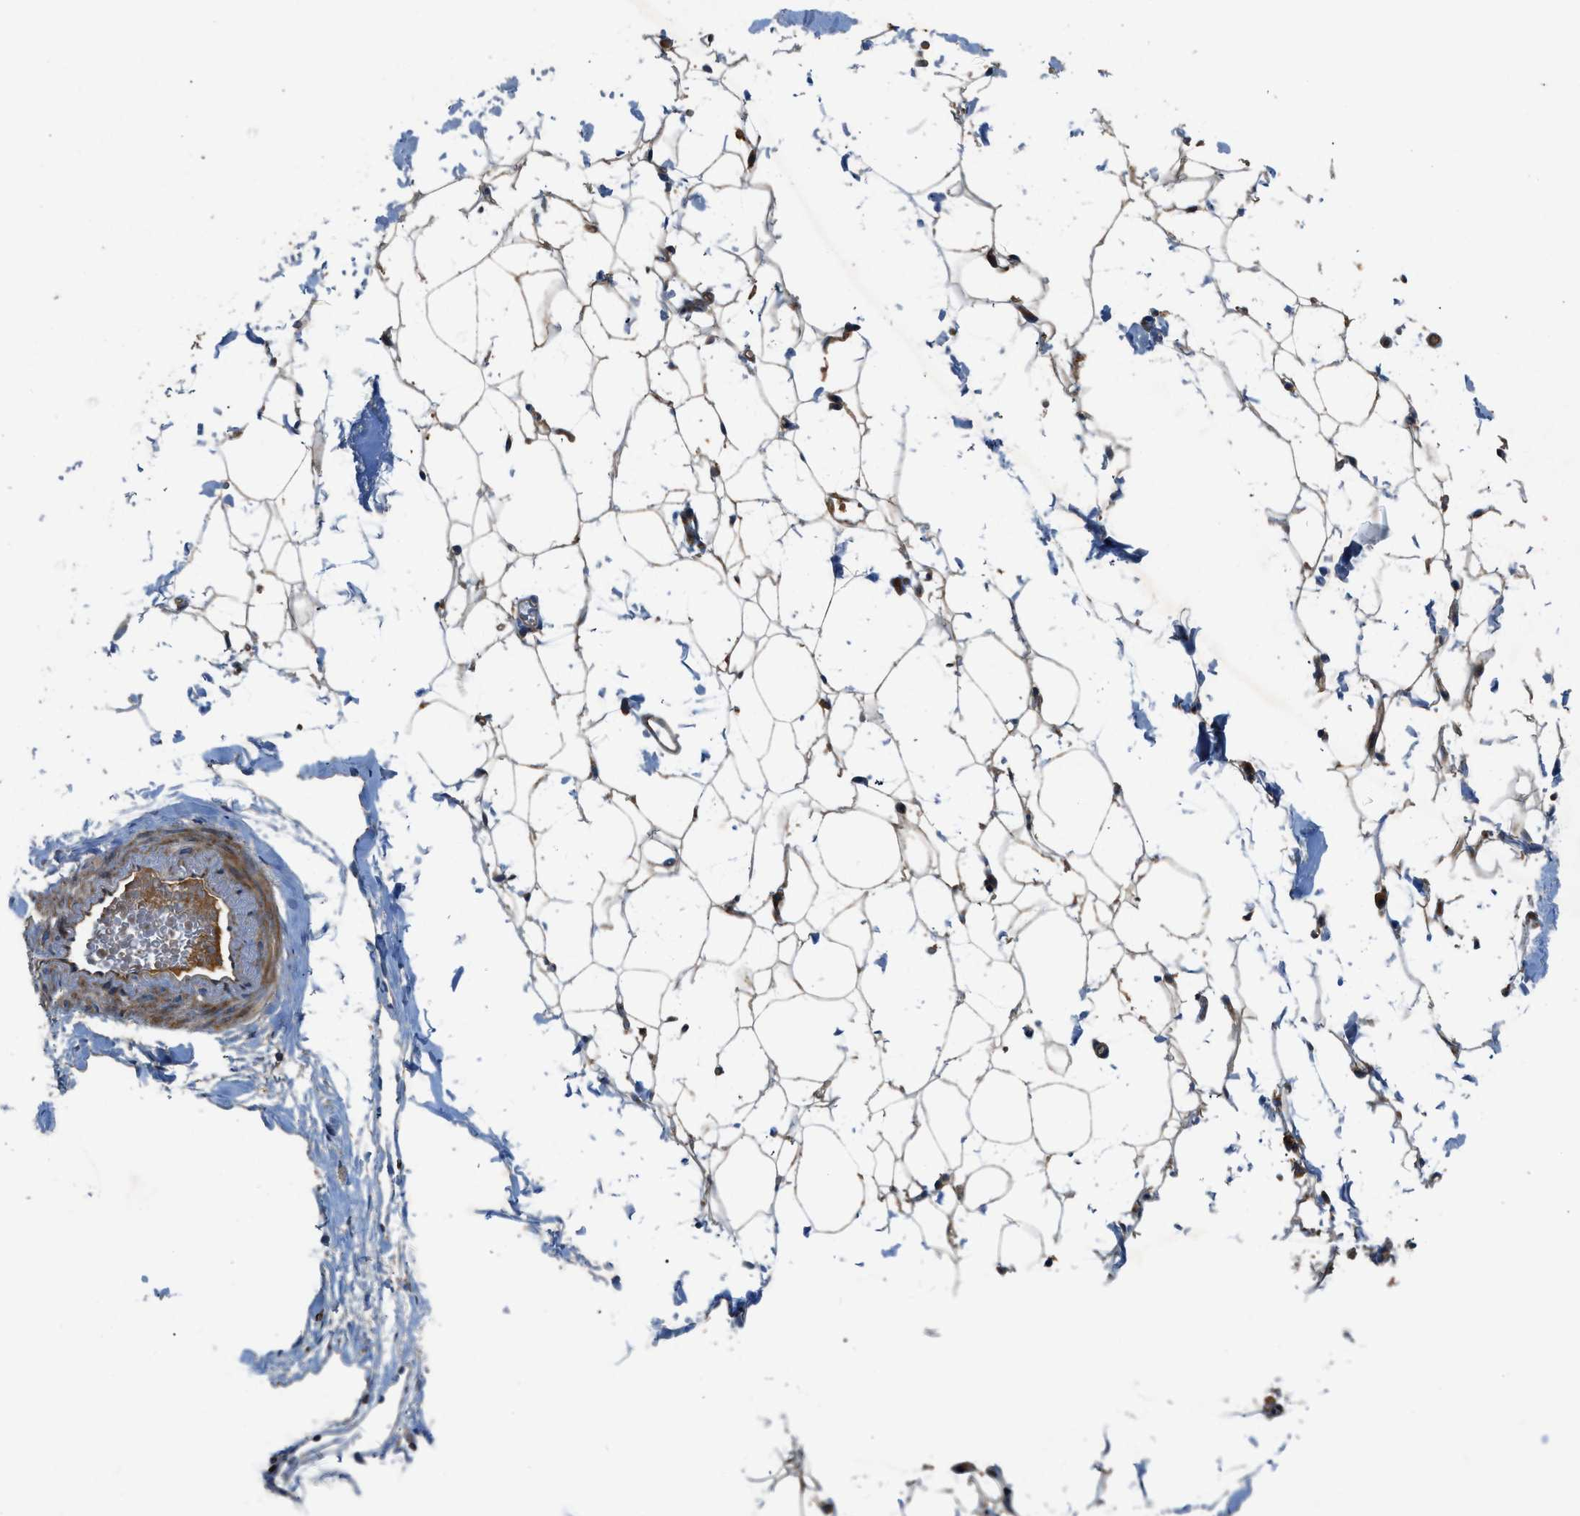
{"staining": {"intensity": "moderate", "quantity": ">75%", "location": "cytoplasmic/membranous"}, "tissue": "adipose tissue", "cell_type": "Adipocytes", "image_type": "normal", "snomed": [{"axis": "morphology", "description": "Normal tissue, NOS"}, {"axis": "topography", "description": "Breast"}, {"axis": "topography", "description": "Soft tissue"}], "caption": "Adipose tissue stained with immunohistochemistry (IHC) displays moderate cytoplasmic/membranous staining in approximately >75% of adipocytes.", "gene": "CNNM3", "patient": {"sex": "female", "age": 75}}